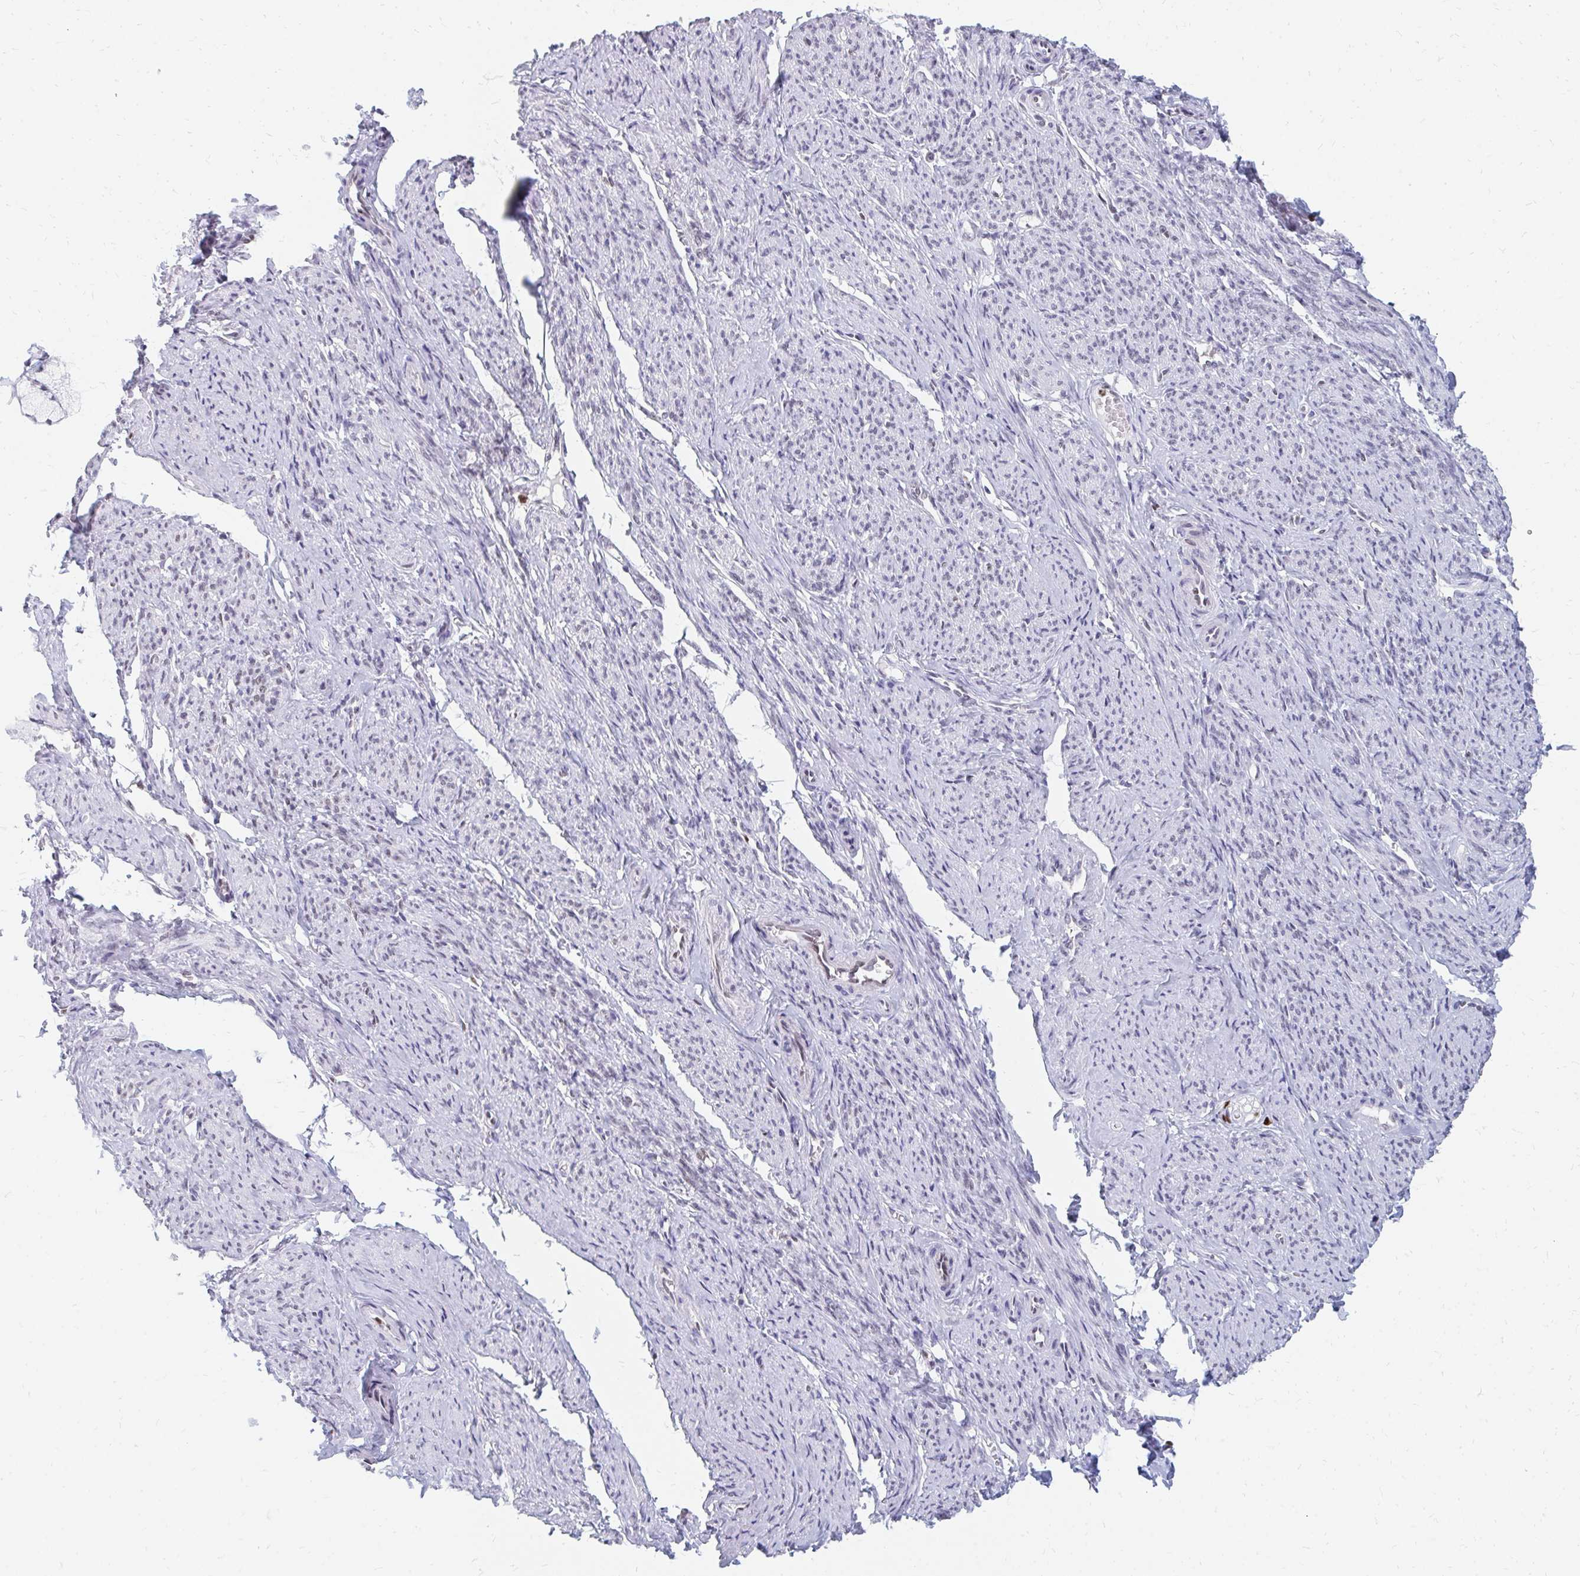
{"staining": {"intensity": "moderate", "quantity": "25%-75%", "location": "nuclear"}, "tissue": "smooth muscle", "cell_type": "Smooth muscle cells", "image_type": "normal", "snomed": [{"axis": "morphology", "description": "Normal tissue, NOS"}, {"axis": "topography", "description": "Smooth muscle"}], "caption": "Smooth muscle stained with a protein marker exhibits moderate staining in smooth muscle cells.", "gene": "PLK3", "patient": {"sex": "female", "age": 65}}